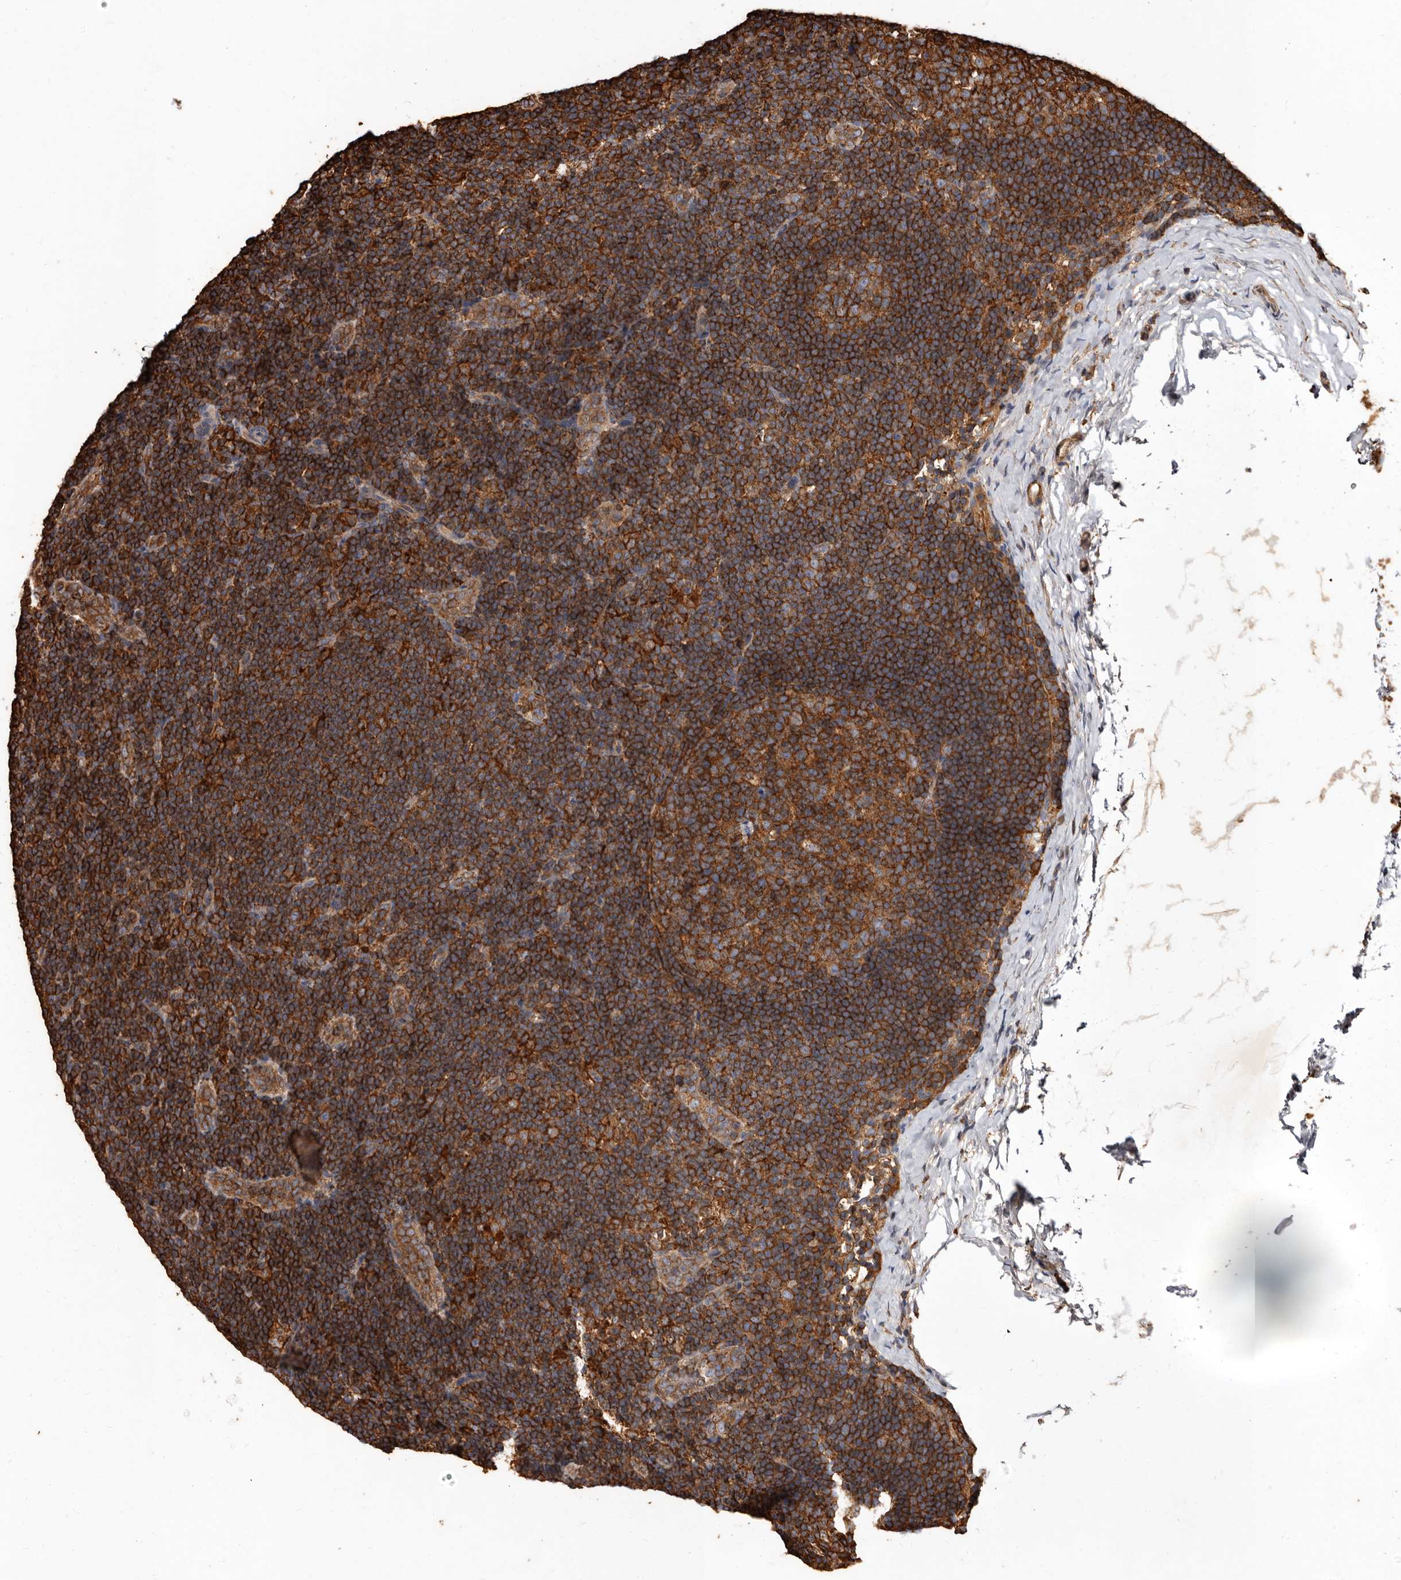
{"staining": {"intensity": "strong", "quantity": ">75%", "location": "cytoplasmic/membranous"}, "tissue": "lymph node", "cell_type": "Germinal center cells", "image_type": "normal", "snomed": [{"axis": "morphology", "description": "Normal tissue, NOS"}, {"axis": "topography", "description": "Lymph node"}], "caption": "Immunohistochemical staining of normal lymph node displays high levels of strong cytoplasmic/membranous positivity in about >75% of germinal center cells. (DAB IHC with brightfield microscopy, high magnification).", "gene": "COQ8B", "patient": {"sex": "female", "age": 22}}